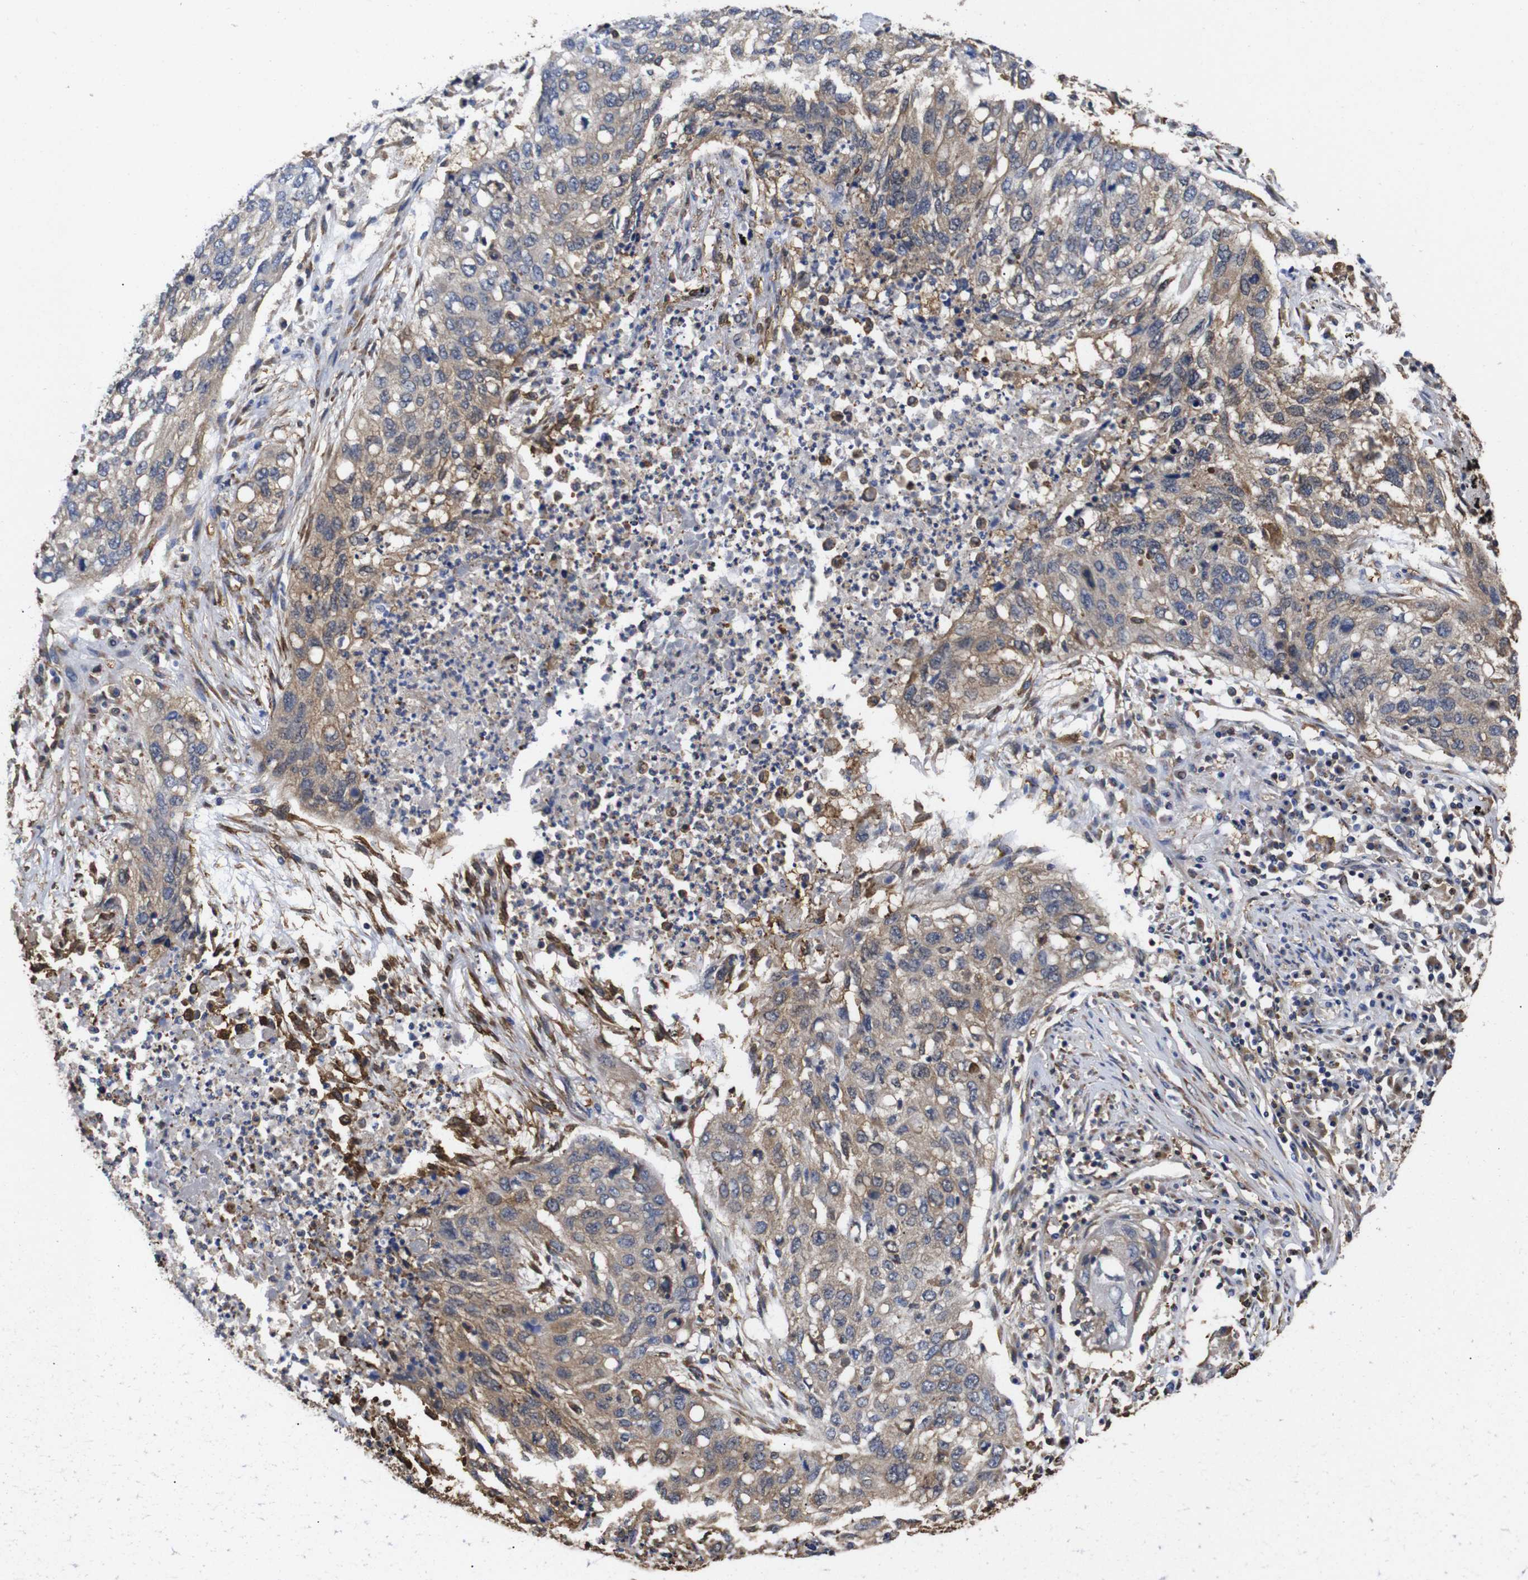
{"staining": {"intensity": "moderate", "quantity": "25%-75%", "location": "cytoplasmic/membranous"}, "tissue": "lung cancer", "cell_type": "Tumor cells", "image_type": "cancer", "snomed": [{"axis": "morphology", "description": "Squamous cell carcinoma, NOS"}, {"axis": "topography", "description": "Lung"}], "caption": "Squamous cell carcinoma (lung) stained with a protein marker displays moderate staining in tumor cells.", "gene": "LRRCC1", "patient": {"sex": "female", "age": 63}}